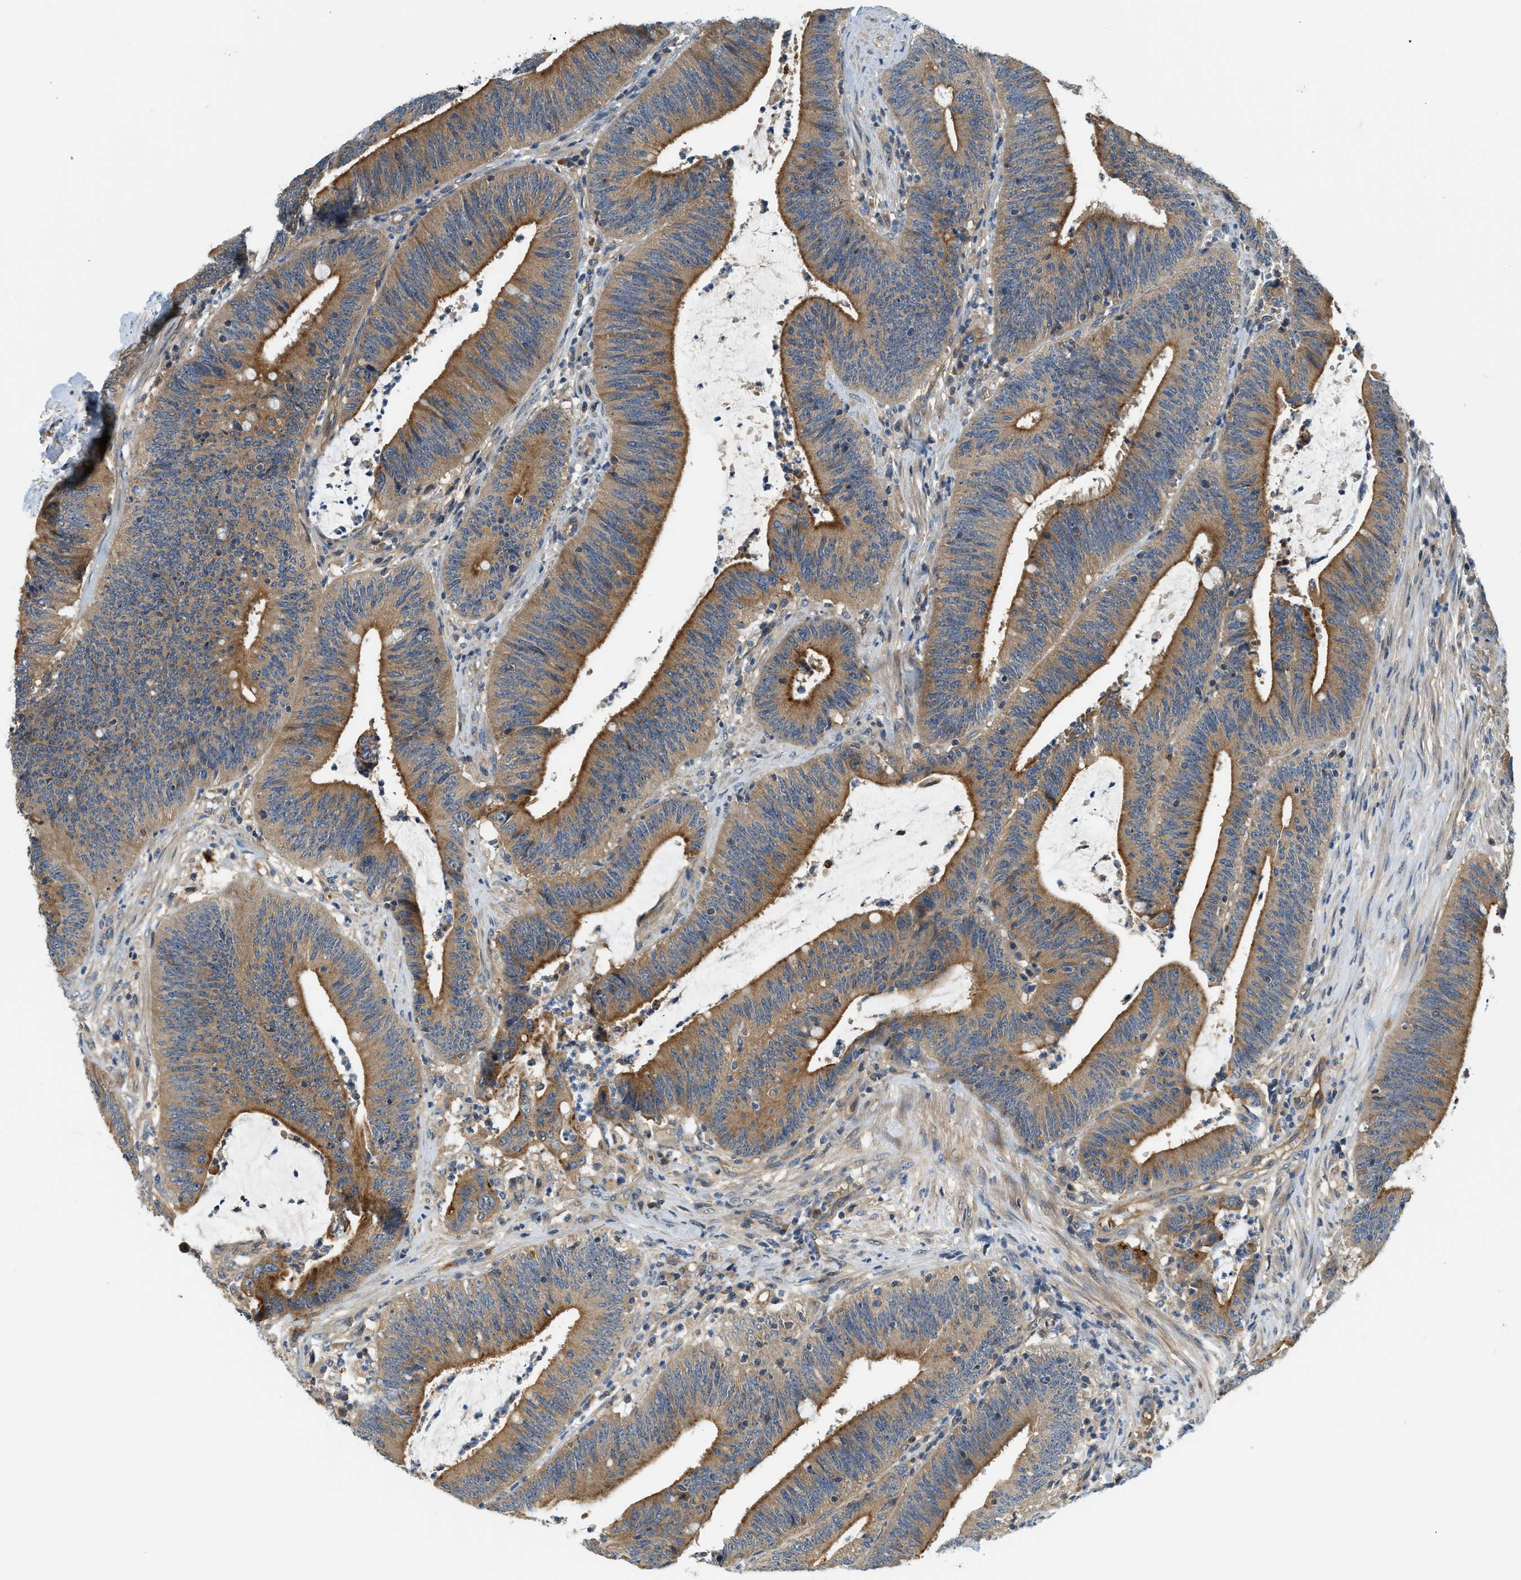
{"staining": {"intensity": "strong", "quantity": ">75%", "location": "cytoplasmic/membranous"}, "tissue": "colorectal cancer", "cell_type": "Tumor cells", "image_type": "cancer", "snomed": [{"axis": "morphology", "description": "Normal tissue, NOS"}, {"axis": "morphology", "description": "Adenocarcinoma, NOS"}, {"axis": "topography", "description": "Rectum"}], "caption": "Colorectal cancer (adenocarcinoma) stained for a protein (brown) shows strong cytoplasmic/membranous positive staining in approximately >75% of tumor cells.", "gene": "KCNK1", "patient": {"sex": "female", "age": 66}}